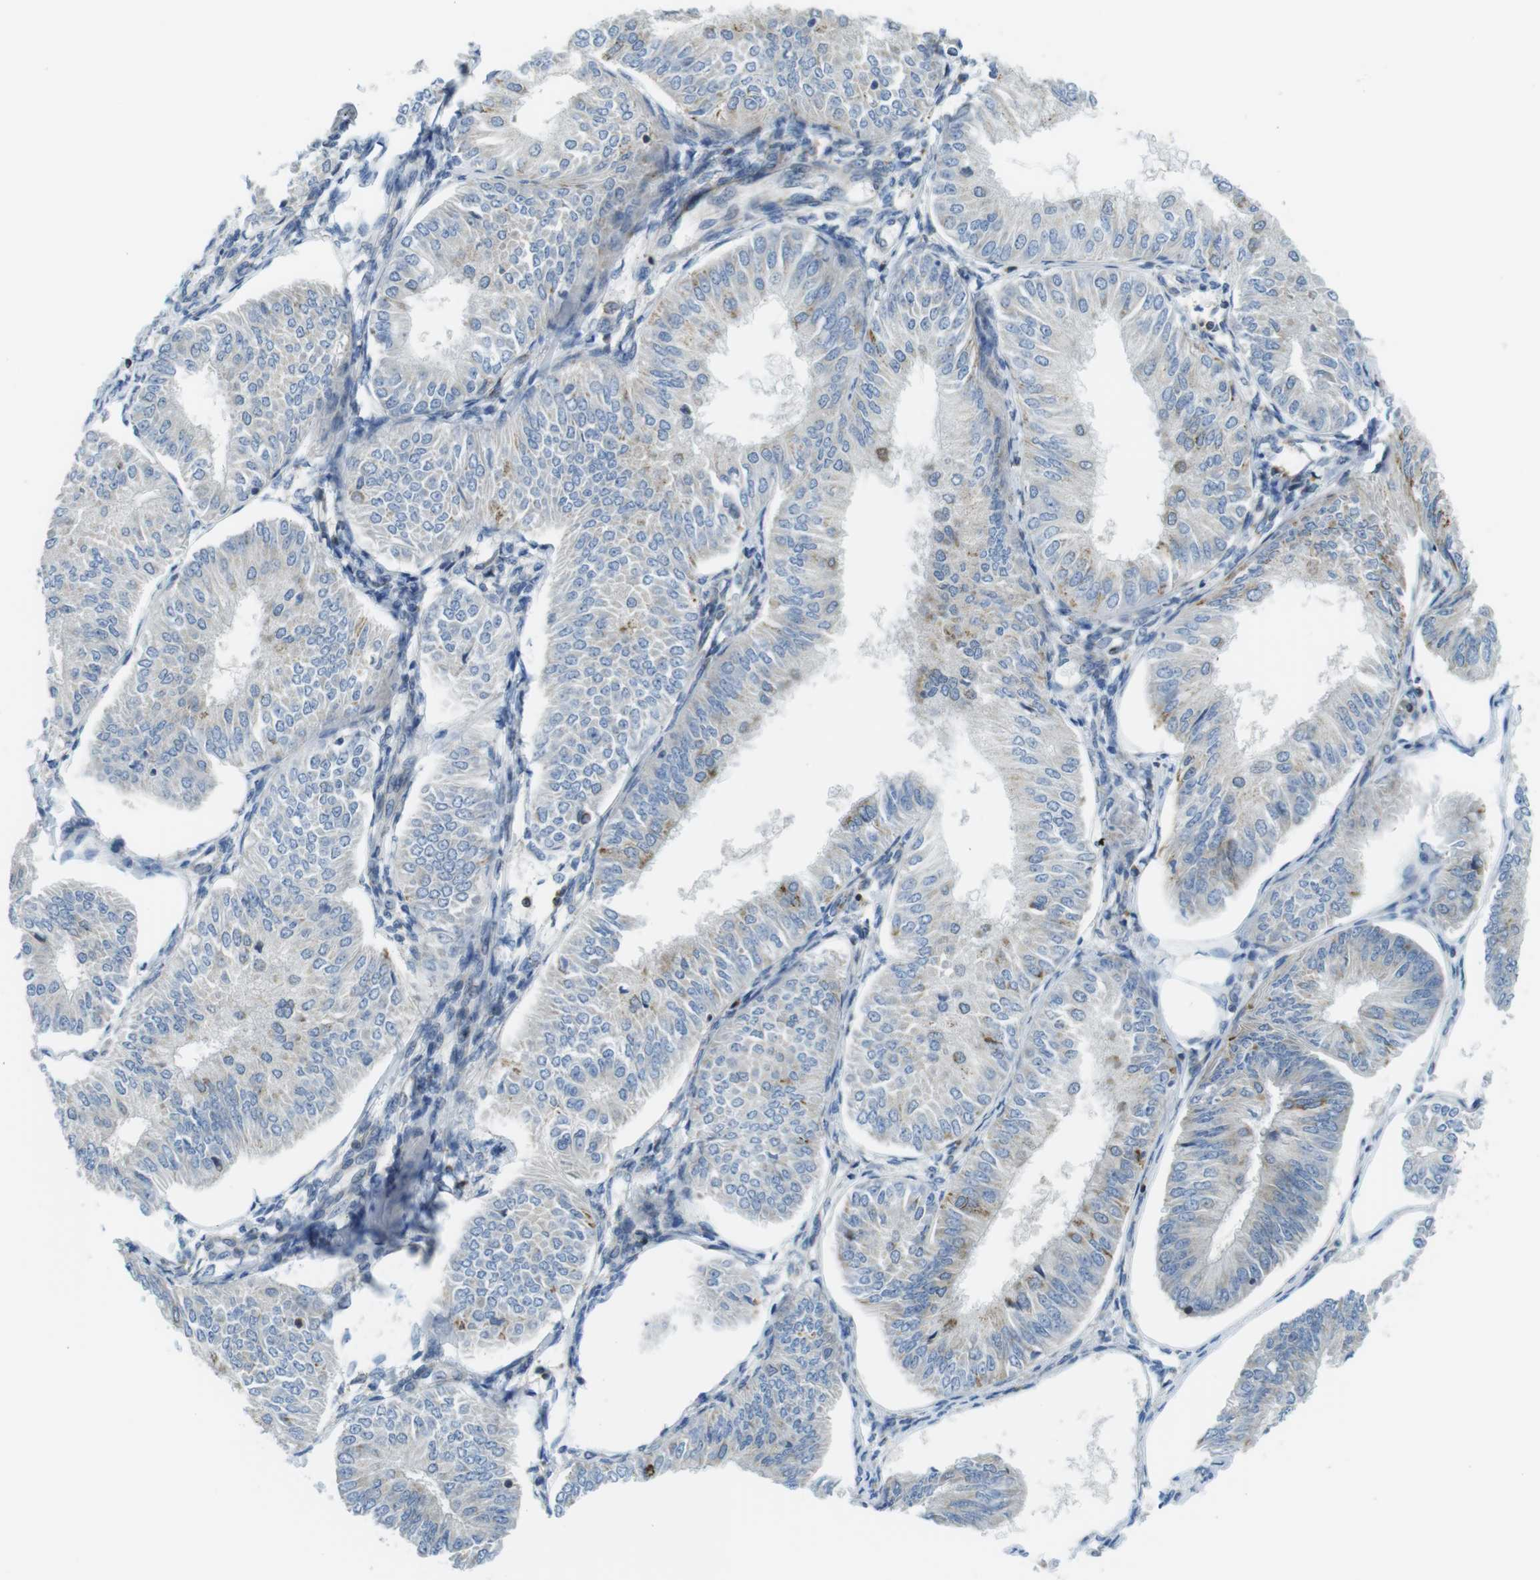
{"staining": {"intensity": "negative", "quantity": "none", "location": "none"}, "tissue": "endometrial cancer", "cell_type": "Tumor cells", "image_type": "cancer", "snomed": [{"axis": "morphology", "description": "Adenocarcinoma, NOS"}, {"axis": "topography", "description": "Endometrium"}], "caption": "DAB immunohistochemical staining of endometrial adenocarcinoma displays no significant expression in tumor cells.", "gene": "KCNE3", "patient": {"sex": "female", "age": 58}}